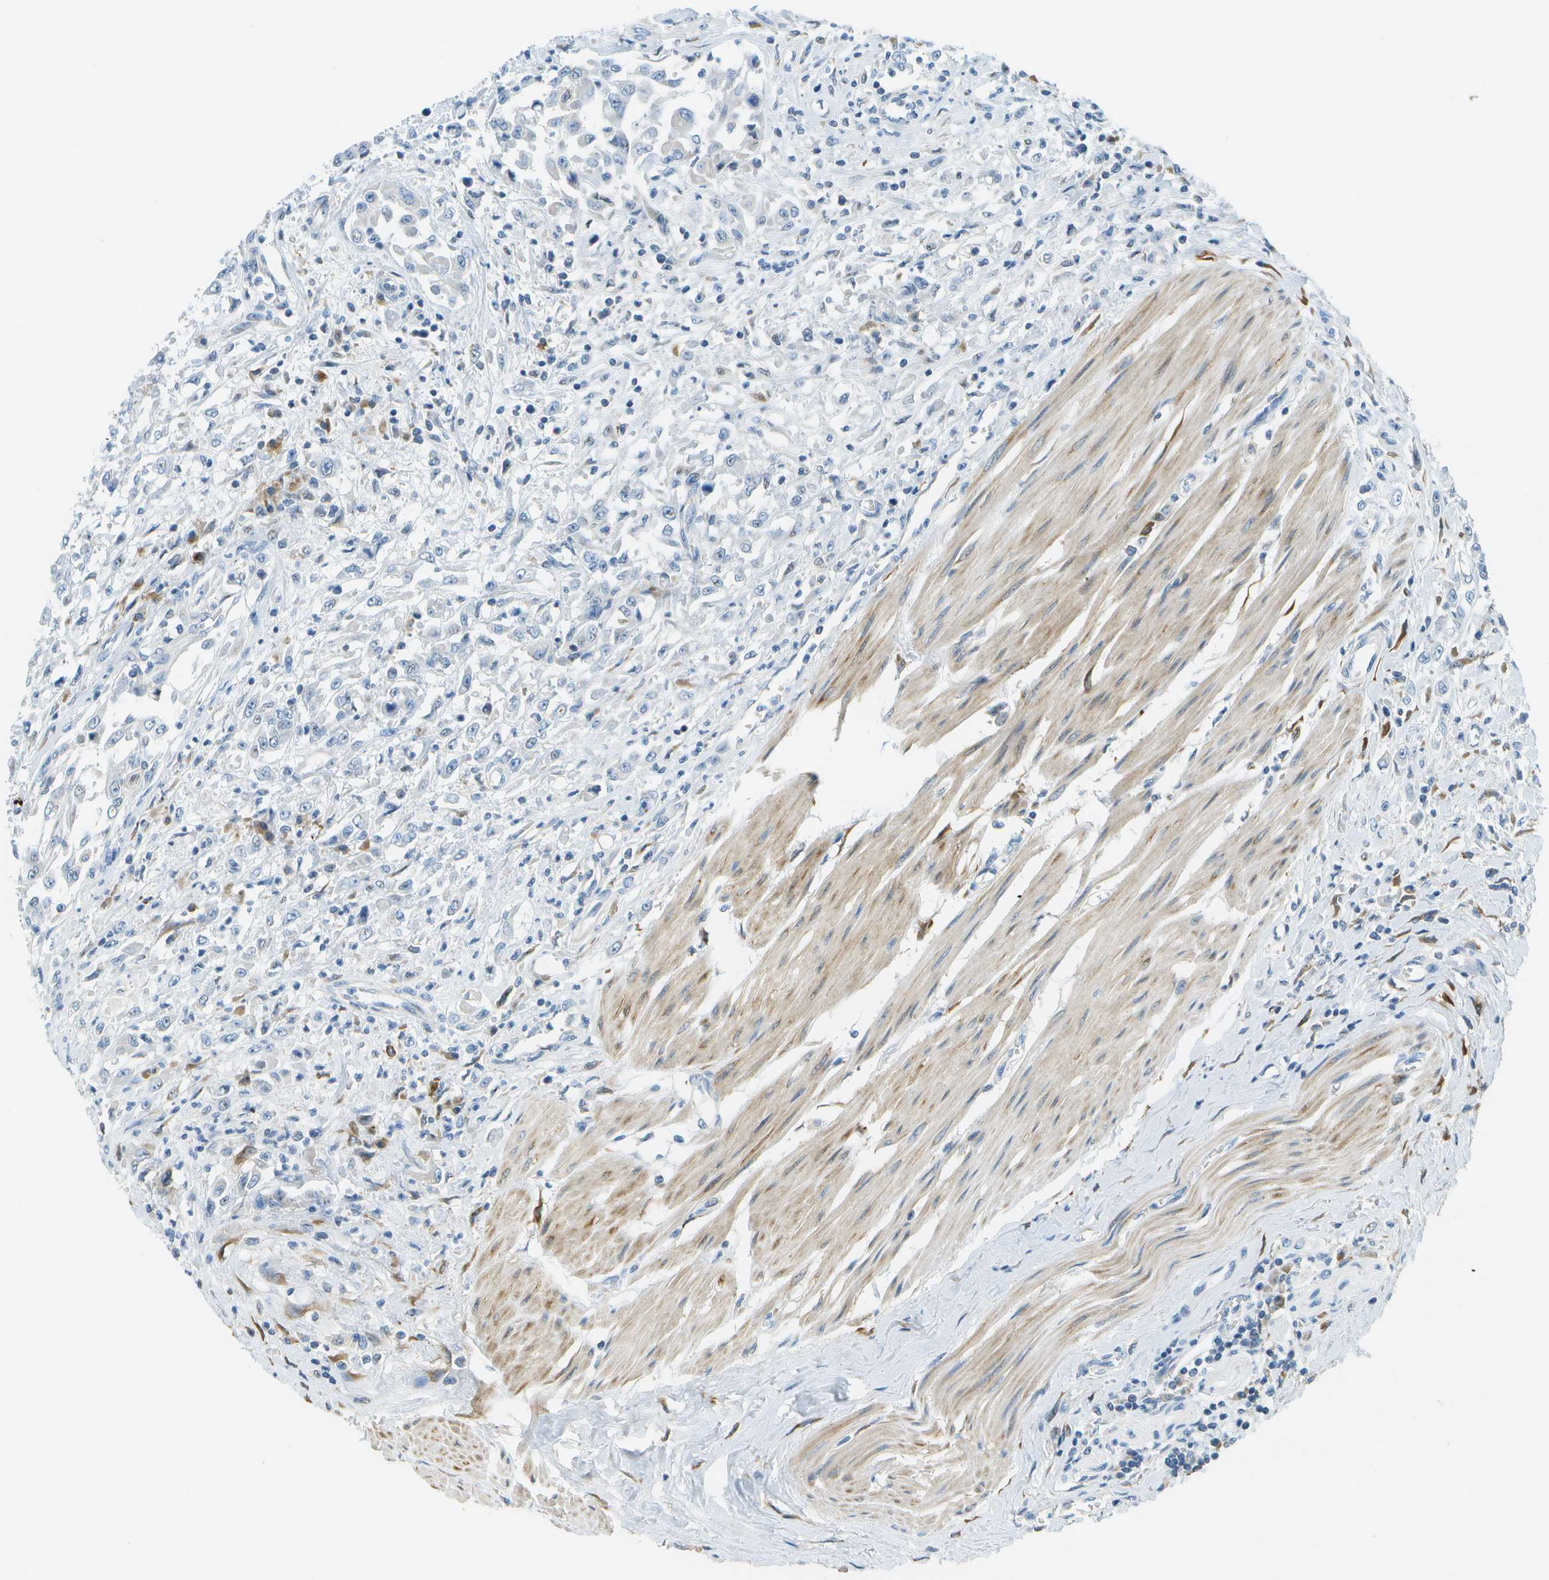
{"staining": {"intensity": "negative", "quantity": "none", "location": "none"}, "tissue": "urothelial cancer", "cell_type": "Tumor cells", "image_type": "cancer", "snomed": [{"axis": "morphology", "description": "Urothelial carcinoma, High grade"}, {"axis": "topography", "description": "Urinary bladder"}], "caption": "The photomicrograph displays no significant positivity in tumor cells of high-grade urothelial carcinoma.", "gene": "PTGIS", "patient": {"sex": "male", "age": 46}}